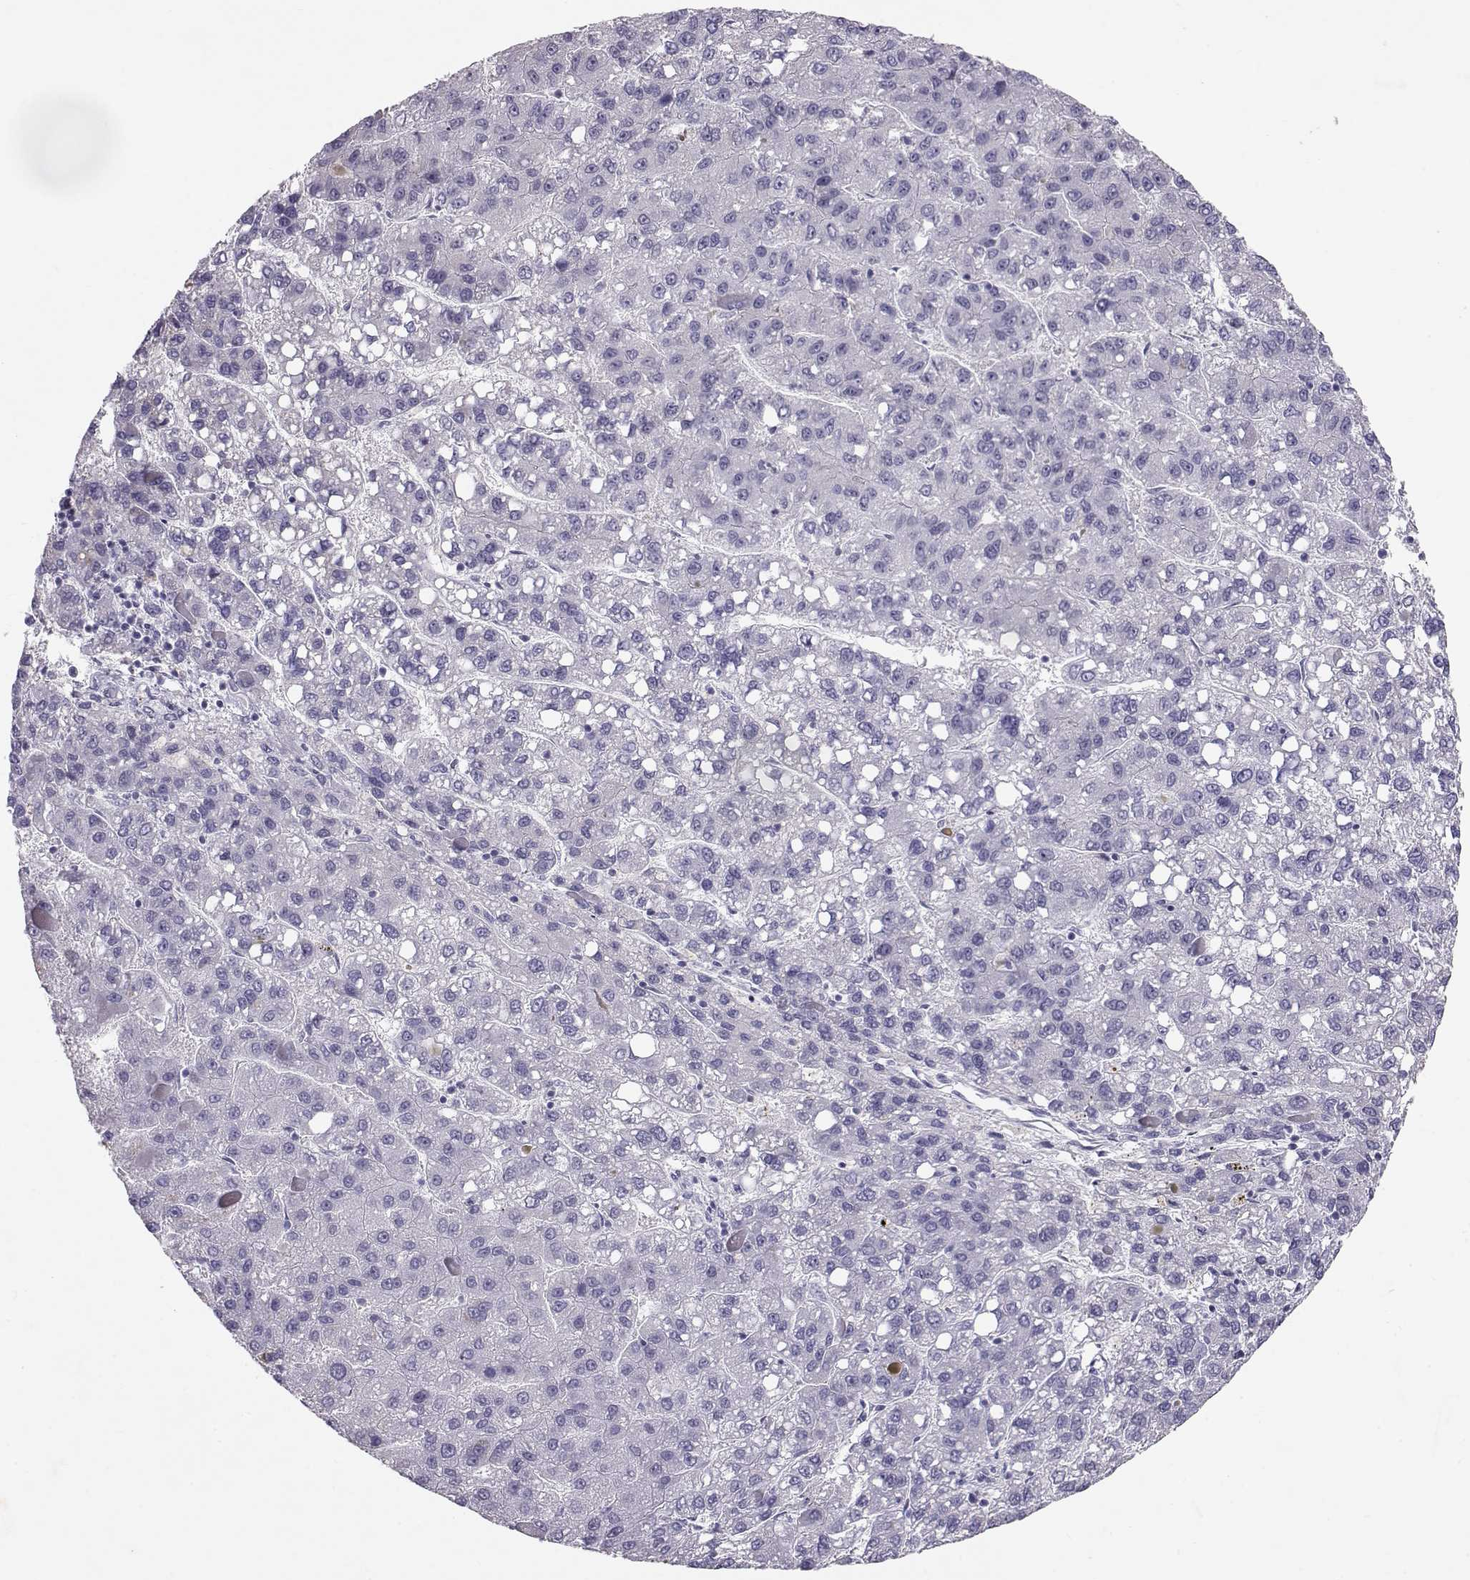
{"staining": {"intensity": "negative", "quantity": "none", "location": "none"}, "tissue": "liver cancer", "cell_type": "Tumor cells", "image_type": "cancer", "snomed": [{"axis": "morphology", "description": "Carcinoma, Hepatocellular, NOS"}, {"axis": "topography", "description": "Liver"}], "caption": "The IHC histopathology image has no significant expression in tumor cells of hepatocellular carcinoma (liver) tissue. (DAB IHC, high magnification).", "gene": "RD3", "patient": {"sex": "female", "age": 82}}